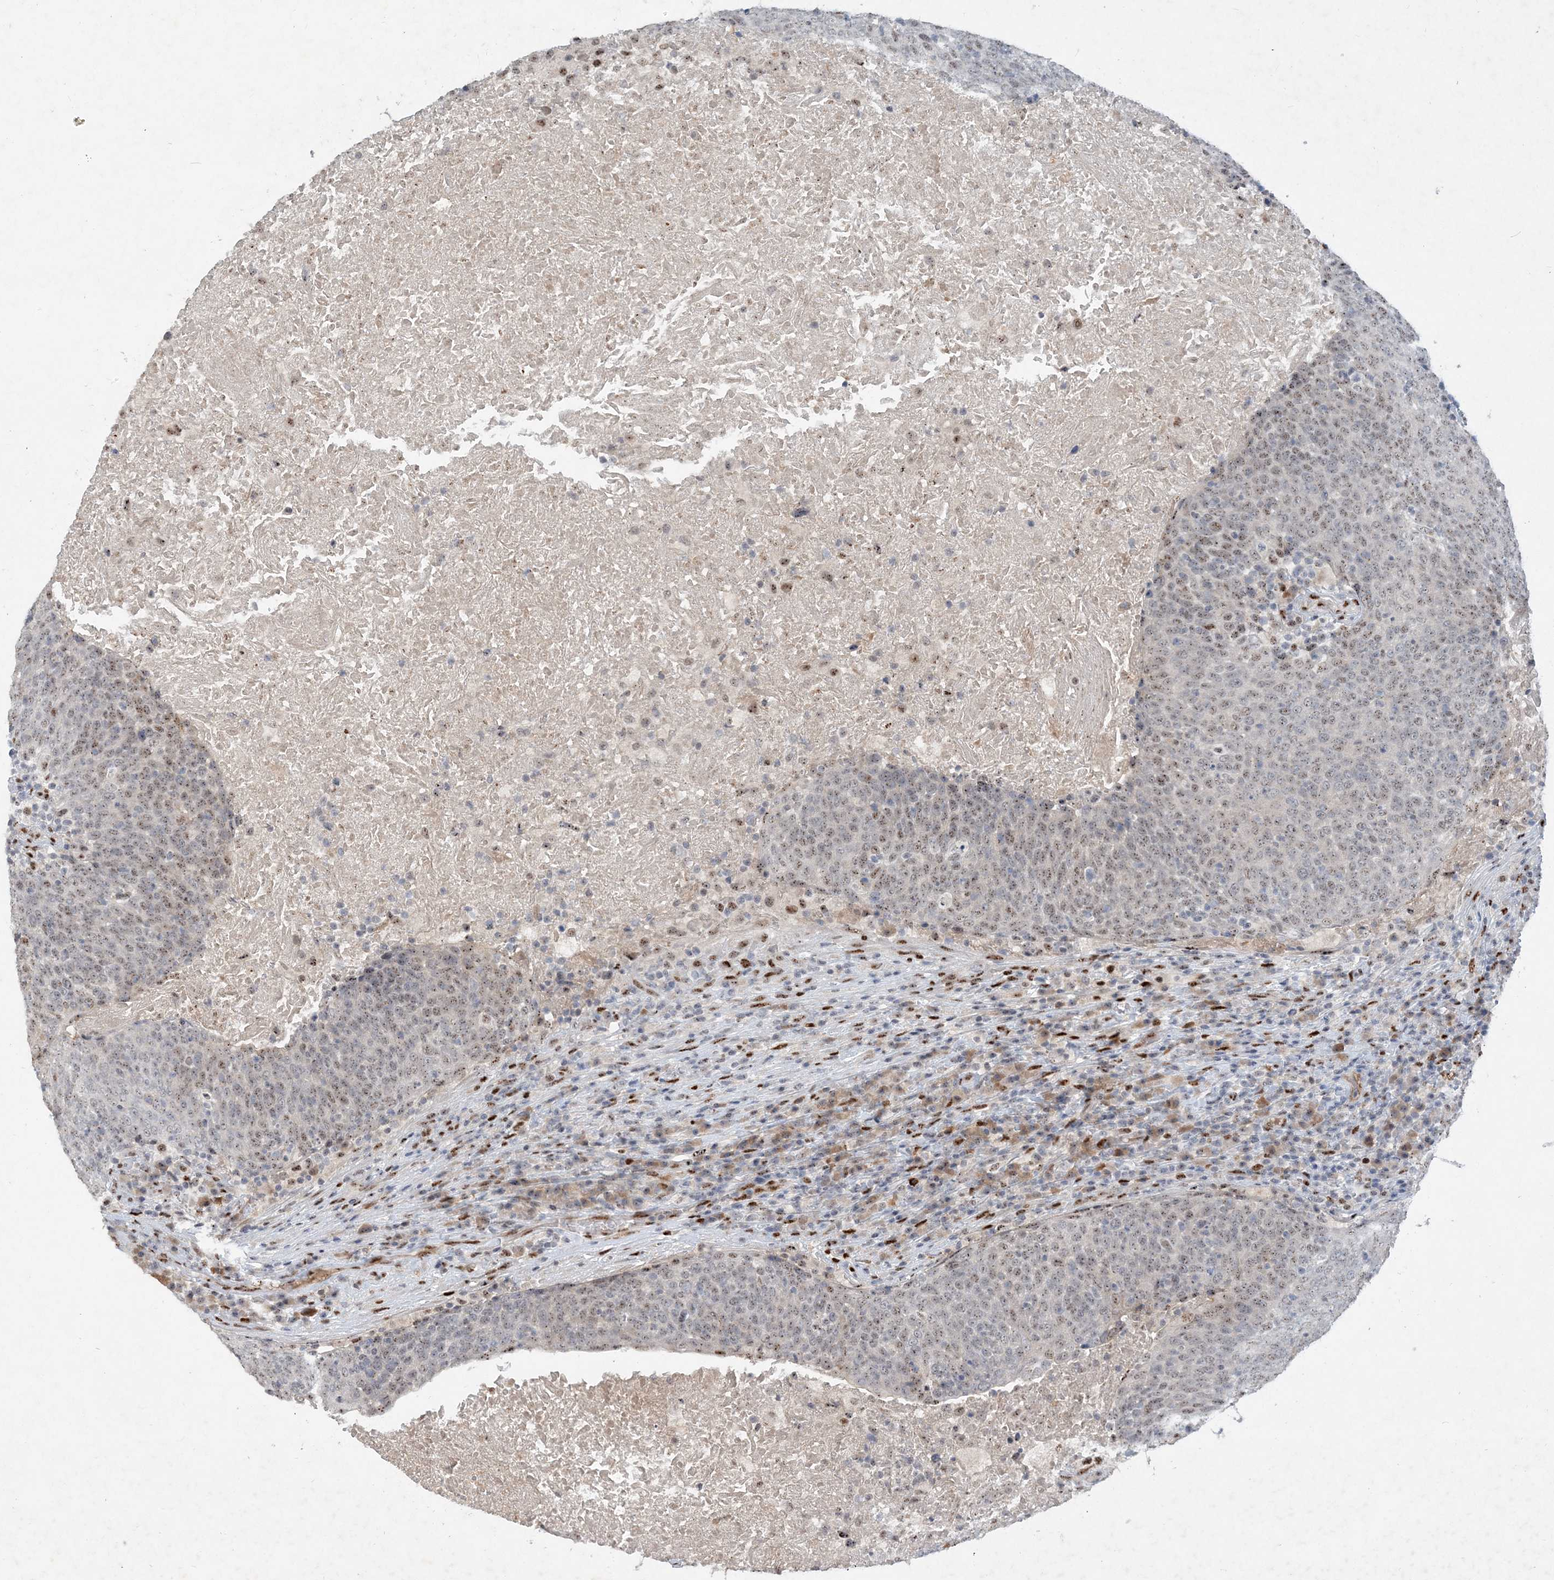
{"staining": {"intensity": "weak", "quantity": ">75%", "location": "nuclear"}, "tissue": "head and neck cancer", "cell_type": "Tumor cells", "image_type": "cancer", "snomed": [{"axis": "morphology", "description": "Squamous cell carcinoma, NOS"}, {"axis": "morphology", "description": "Squamous cell carcinoma, metastatic, NOS"}, {"axis": "topography", "description": "Lymph node"}, {"axis": "topography", "description": "Head-Neck"}], "caption": "Human head and neck metastatic squamous cell carcinoma stained with a protein marker displays weak staining in tumor cells.", "gene": "GIN1", "patient": {"sex": "male", "age": 62}}